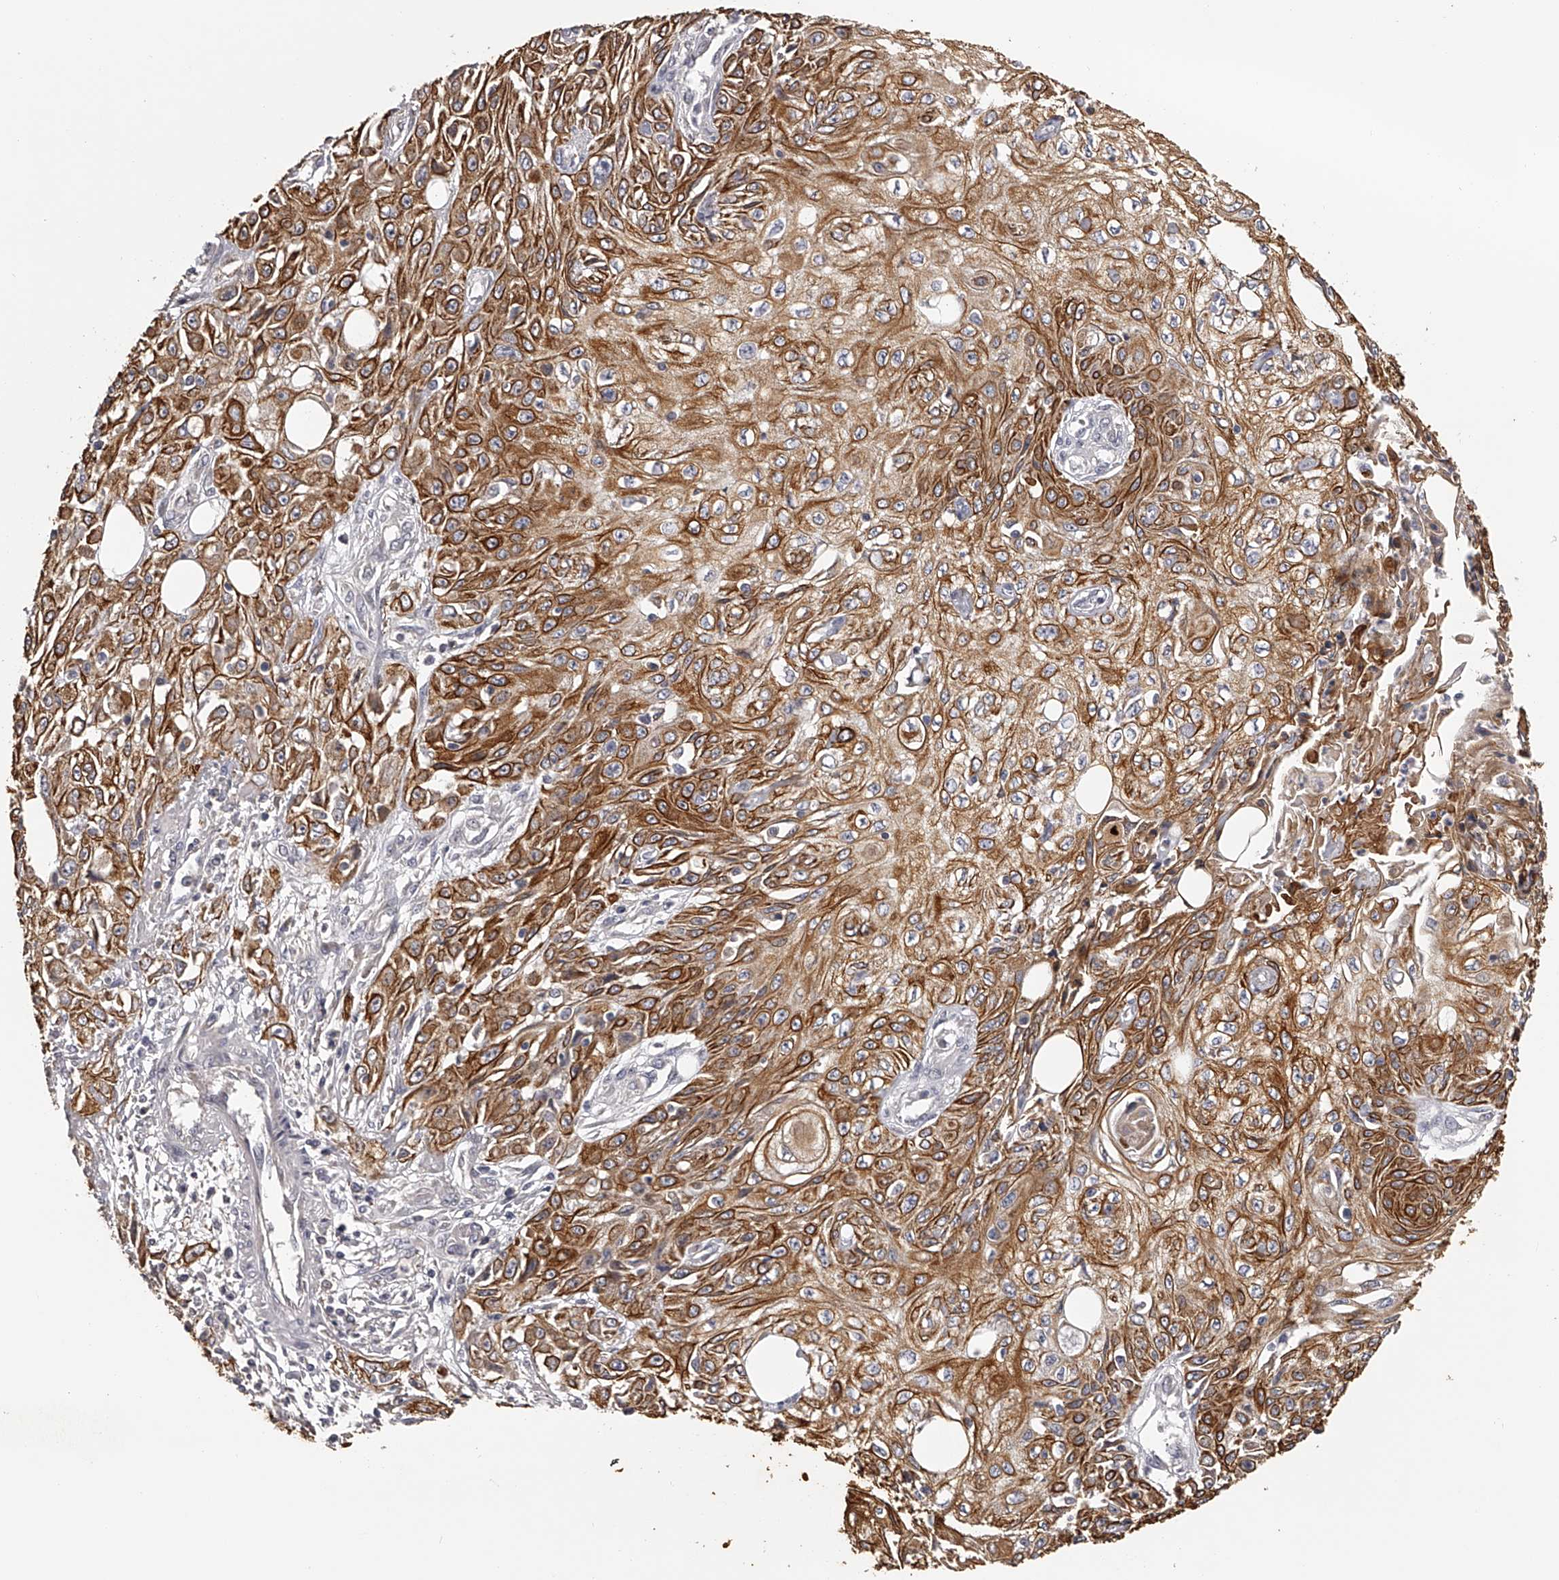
{"staining": {"intensity": "strong", "quantity": ">75%", "location": "cytoplasmic/membranous"}, "tissue": "skin cancer", "cell_type": "Tumor cells", "image_type": "cancer", "snomed": [{"axis": "morphology", "description": "Squamous cell carcinoma, NOS"}, {"axis": "morphology", "description": "Squamous cell carcinoma, metastatic, NOS"}, {"axis": "topography", "description": "Skin"}, {"axis": "topography", "description": "Lymph node"}], "caption": "The immunohistochemical stain shows strong cytoplasmic/membranous staining in tumor cells of skin cancer tissue.", "gene": "TNN", "patient": {"sex": "male", "age": 75}}